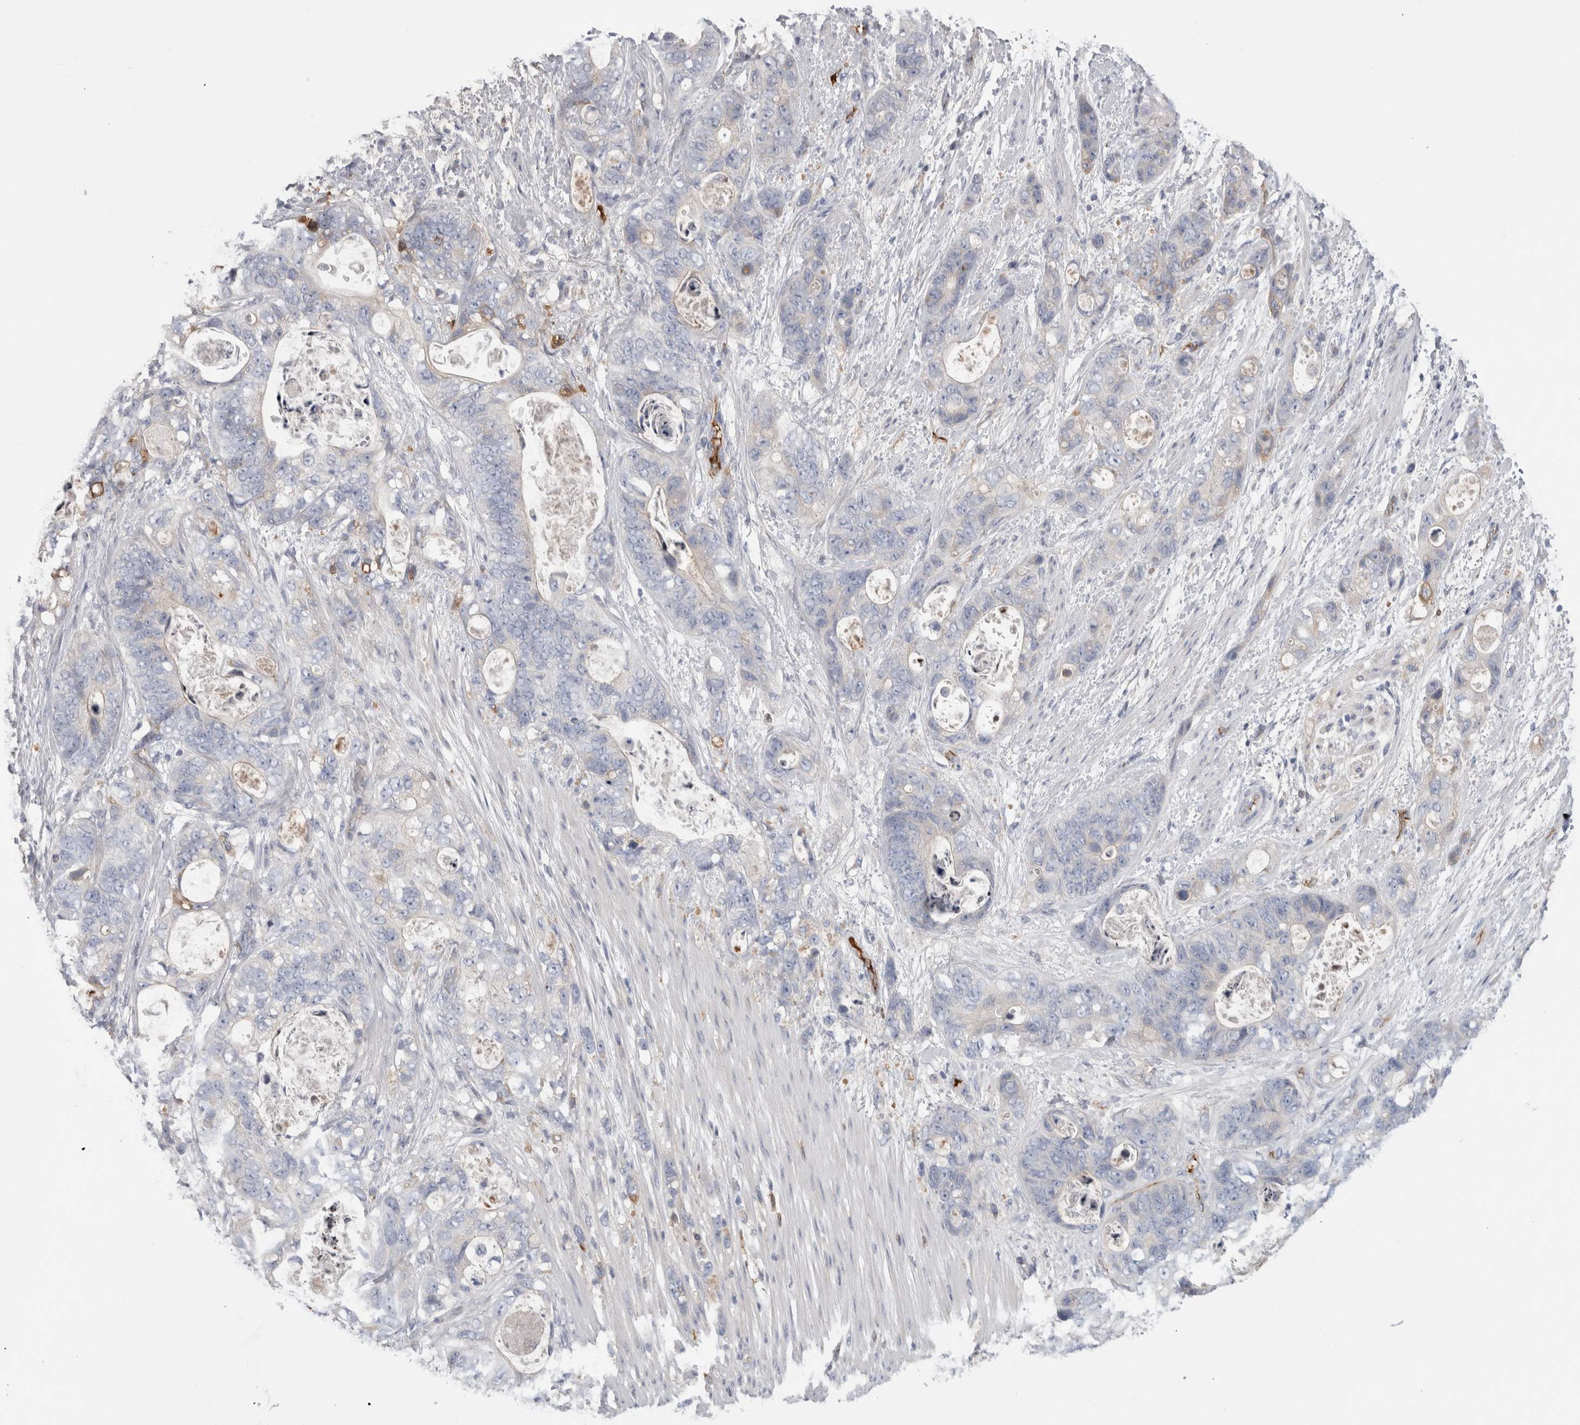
{"staining": {"intensity": "negative", "quantity": "none", "location": "none"}, "tissue": "stomach cancer", "cell_type": "Tumor cells", "image_type": "cancer", "snomed": [{"axis": "morphology", "description": "Normal tissue, NOS"}, {"axis": "morphology", "description": "Adenocarcinoma, NOS"}, {"axis": "topography", "description": "Stomach"}], "caption": "Tumor cells show no significant protein expression in stomach adenocarcinoma. (DAB IHC visualized using brightfield microscopy, high magnification).", "gene": "TBCE", "patient": {"sex": "female", "age": 89}}